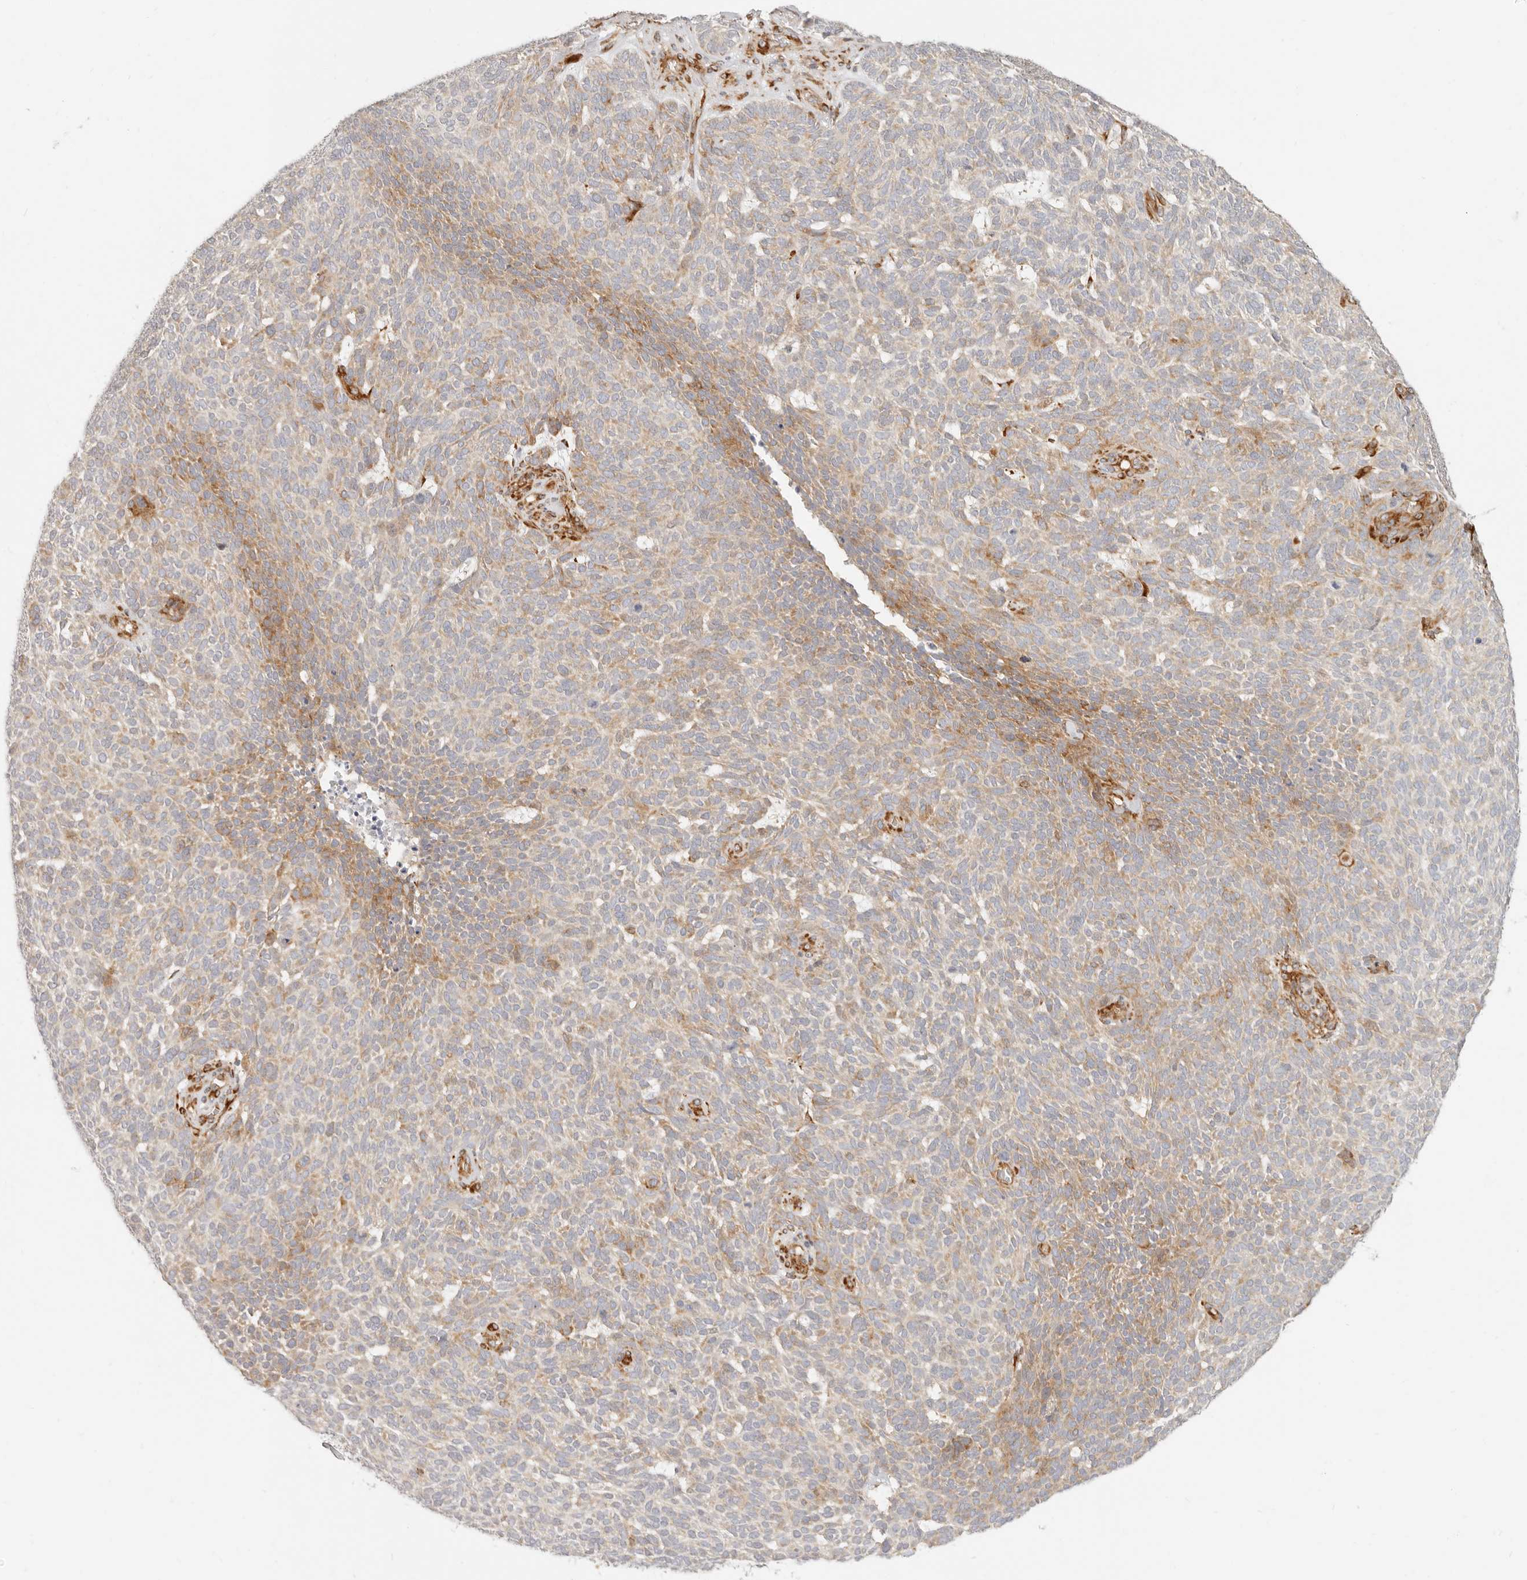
{"staining": {"intensity": "moderate", "quantity": "<25%", "location": "cytoplasmic/membranous"}, "tissue": "skin cancer", "cell_type": "Tumor cells", "image_type": "cancer", "snomed": [{"axis": "morphology", "description": "Squamous cell carcinoma, NOS"}, {"axis": "topography", "description": "Skin"}], "caption": "There is low levels of moderate cytoplasmic/membranous expression in tumor cells of skin cancer, as demonstrated by immunohistochemical staining (brown color).", "gene": "SASS6", "patient": {"sex": "female", "age": 90}}